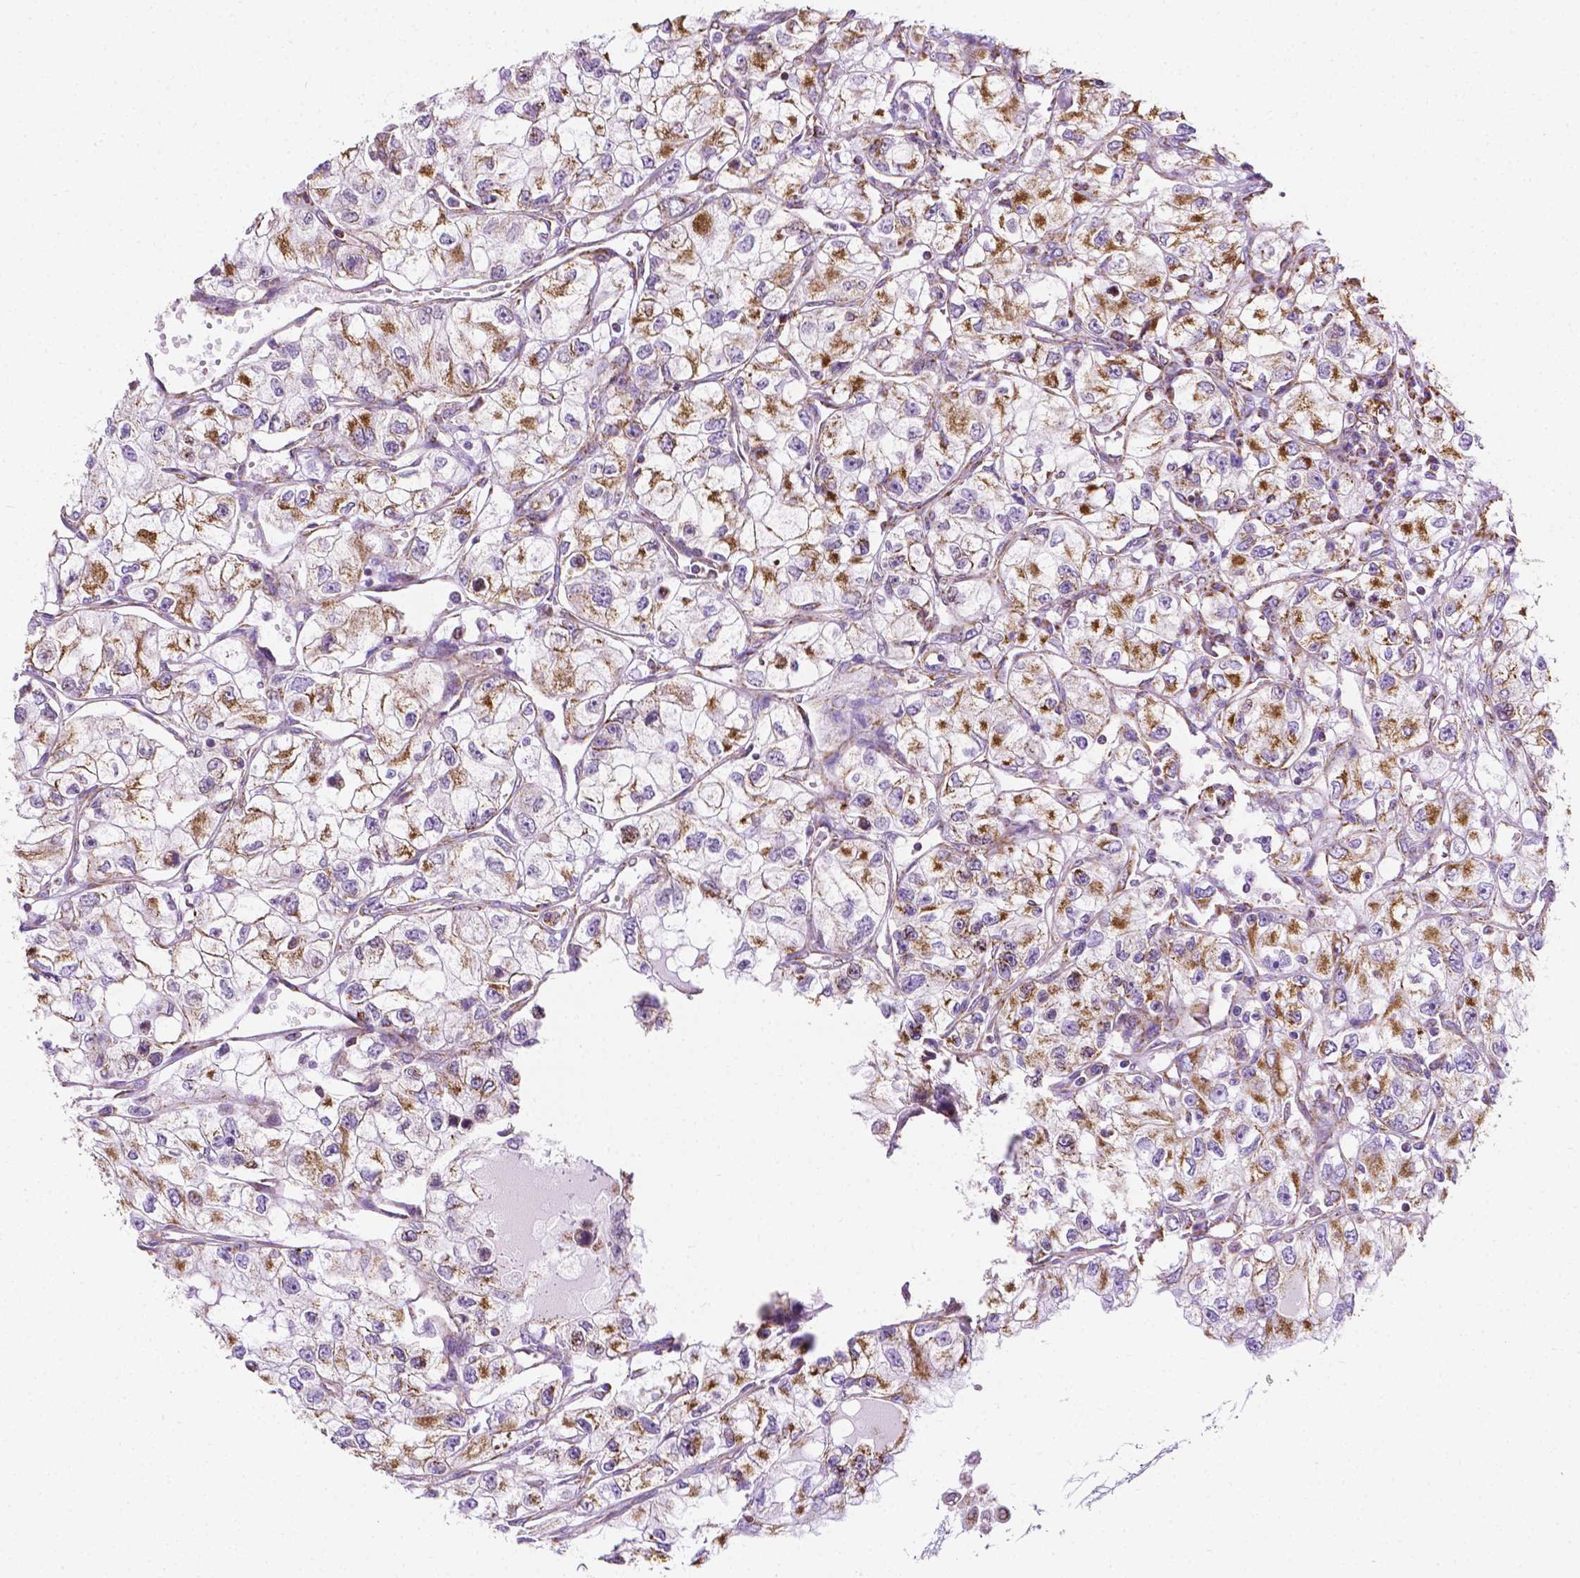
{"staining": {"intensity": "moderate", "quantity": "25%-75%", "location": "cytoplasmic/membranous"}, "tissue": "renal cancer", "cell_type": "Tumor cells", "image_type": "cancer", "snomed": [{"axis": "morphology", "description": "Adenocarcinoma, NOS"}, {"axis": "topography", "description": "Kidney"}], "caption": "Renal adenocarcinoma tissue shows moderate cytoplasmic/membranous staining in about 25%-75% of tumor cells, visualized by immunohistochemistry.", "gene": "RMDN3", "patient": {"sex": "female", "age": 59}}